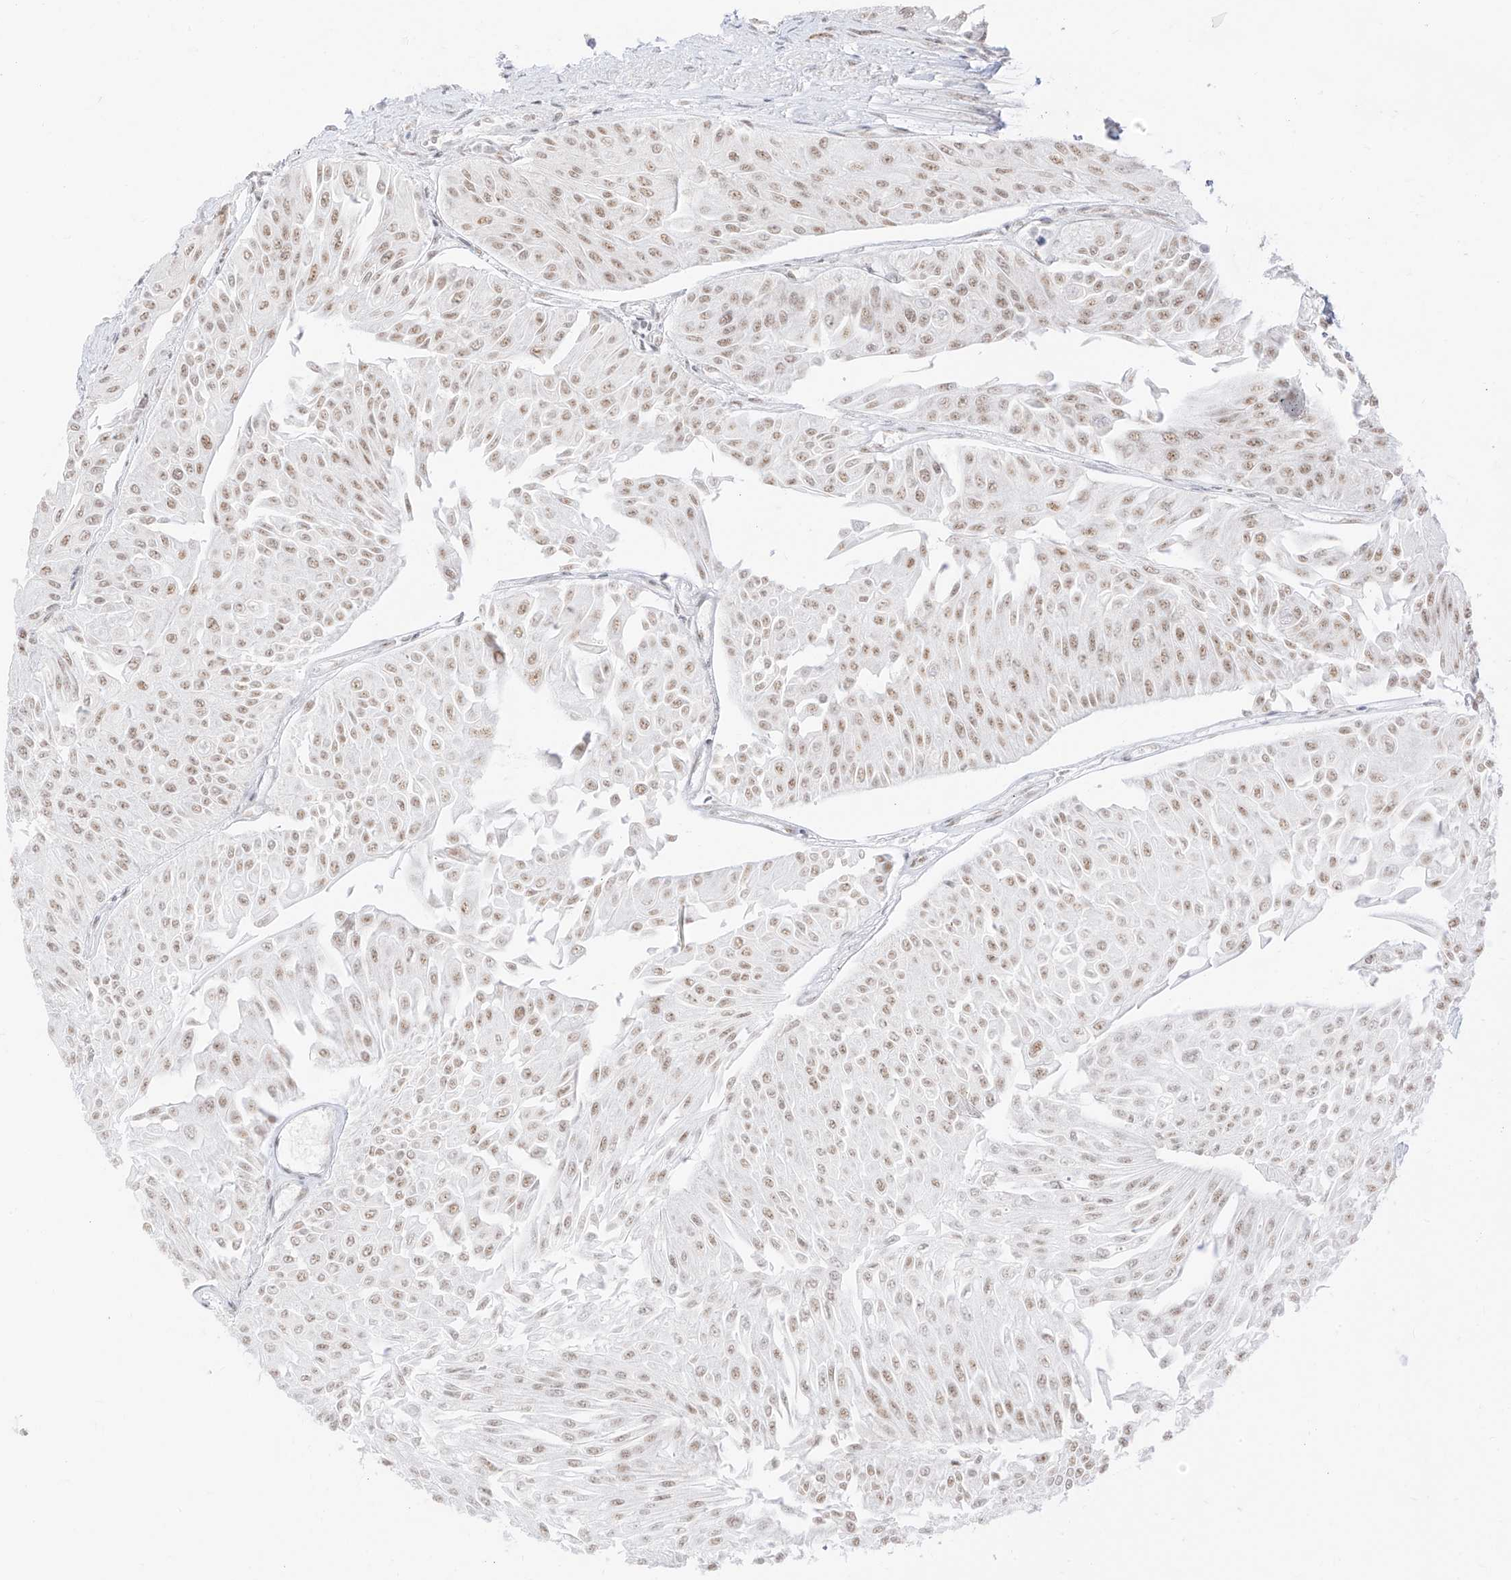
{"staining": {"intensity": "moderate", "quantity": "25%-75%", "location": "nuclear"}, "tissue": "urothelial cancer", "cell_type": "Tumor cells", "image_type": "cancer", "snomed": [{"axis": "morphology", "description": "Urothelial carcinoma, Low grade"}, {"axis": "topography", "description": "Urinary bladder"}], "caption": "Protein expression analysis of human urothelial cancer reveals moderate nuclear staining in about 25%-75% of tumor cells.", "gene": "SUPT5H", "patient": {"sex": "male", "age": 67}}